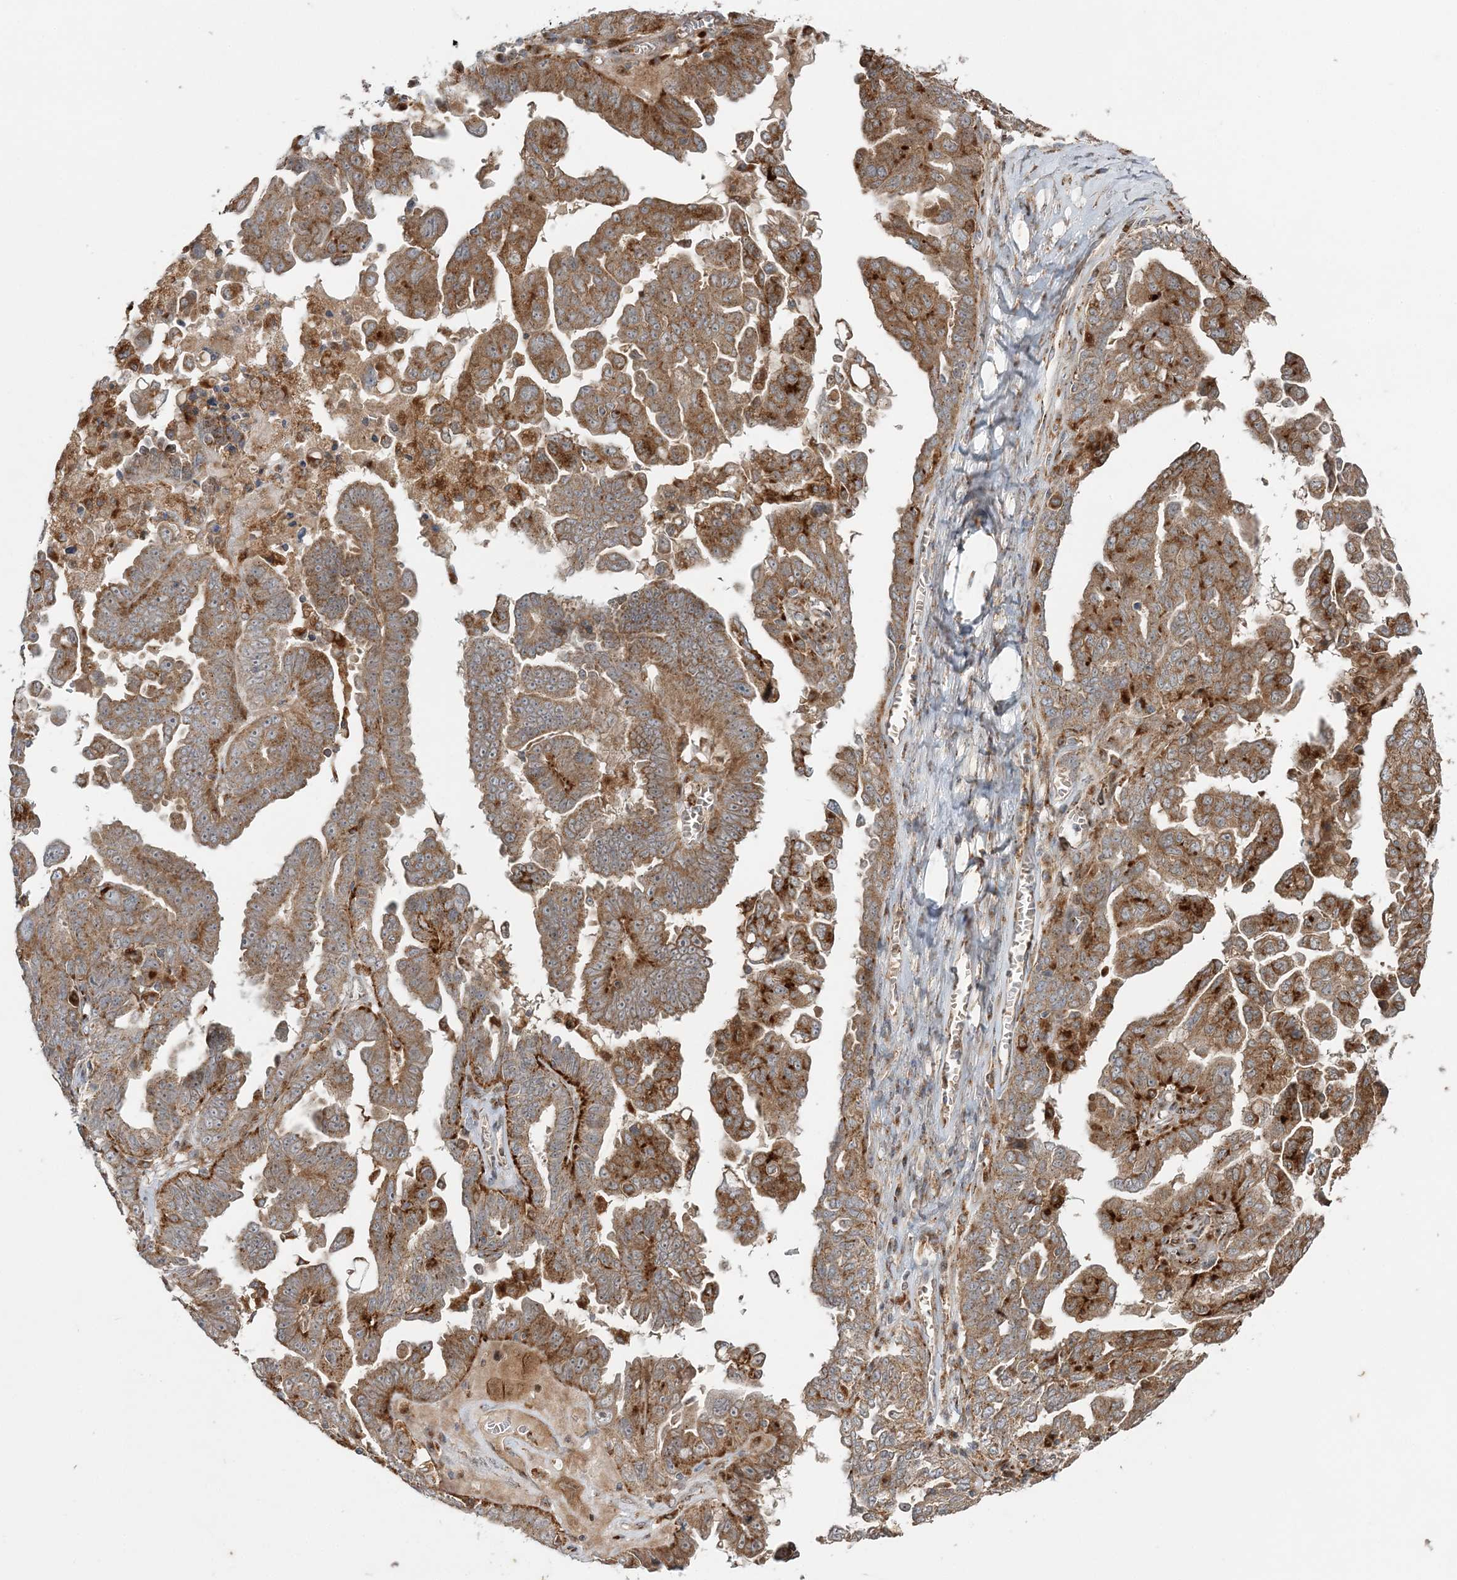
{"staining": {"intensity": "moderate", "quantity": ">75%", "location": "cytoplasmic/membranous"}, "tissue": "ovarian cancer", "cell_type": "Tumor cells", "image_type": "cancer", "snomed": [{"axis": "morphology", "description": "Carcinoma, endometroid"}, {"axis": "topography", "description": "Ovary"}], "caption": "IHC staining of endometroid carcinoma (ovarian), which shows medium levels of moderate cytoplasmic/membranous positivity in approximately >75% of tumor cells indicating moderate cytoplasmic/membranous protein expression. The staining was performed using DAB (3,3'-diaminobenzidine) (brown) for protein detection and nuclei were counterstained in hematoxylin (blue).", "gene": "ABCC3", "patient": {"sex": "female", "age": 62}}